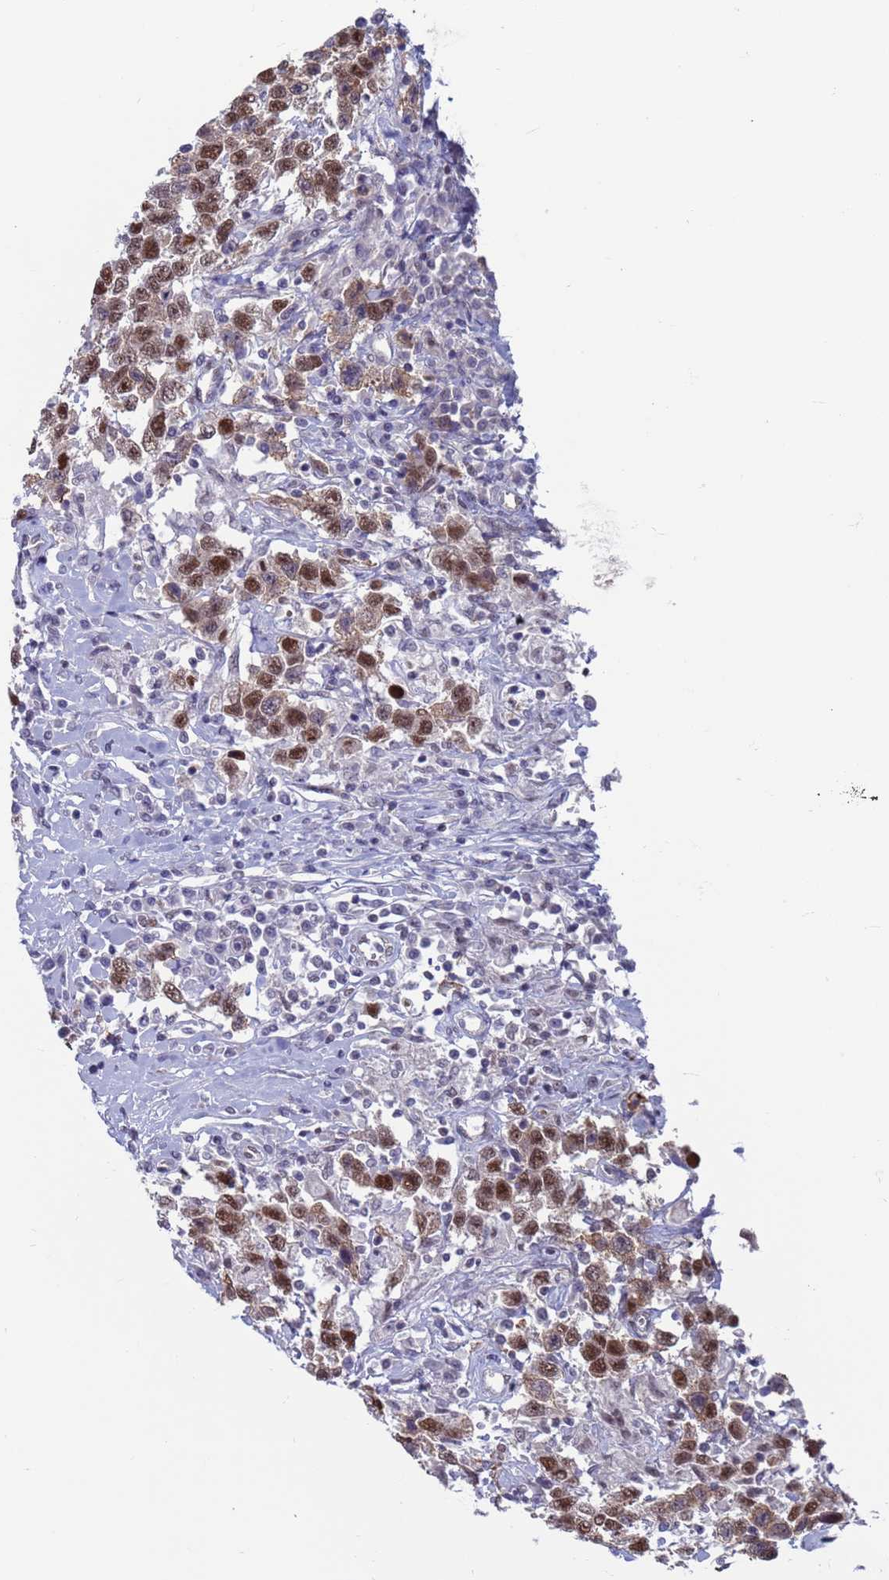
{"staining": {"intensity": "moderate", "quantity": ">75%", "location": "nuclear"}, "tissue": "testis cancer", "cell_type": "Tumor cells", "image_type": "cancer", "snomed": [{"axis": "morphology", "description": "Seminoma, NOS"}, {"axis": "topography", "description": "Testis"}], "caption": "Immunohistochemistry (DAB (3,3'-diaminobenzidine)) staining of seminoma (testis) demonstrates moderate nuclear protein positivity in approximately >75% of tumor cells. The protein of interest is shown in brown color, while the nuclei are stained blue.", "gene": "SAE1", "patient": {"sex": "male", "age": 41}}